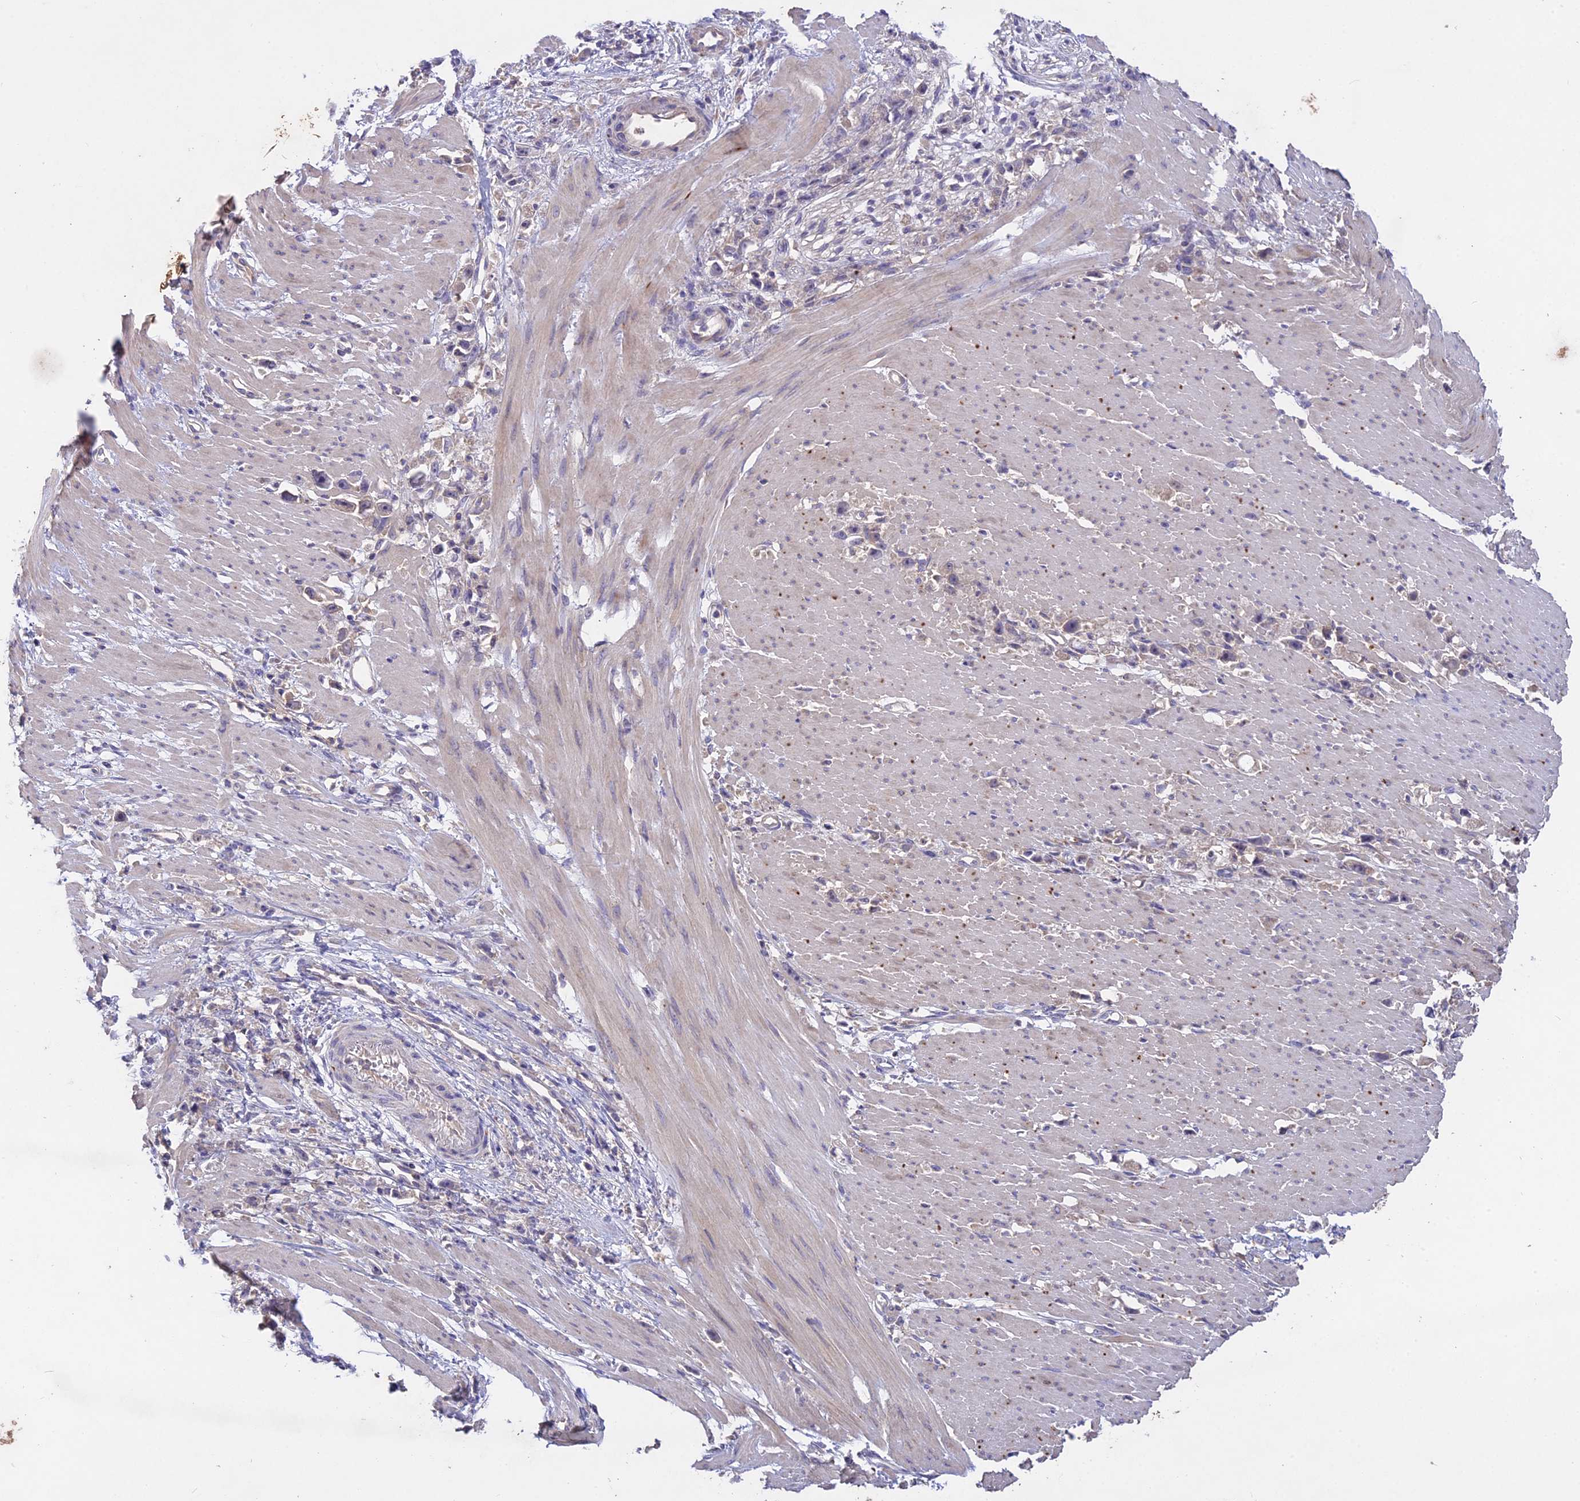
{"staining": {"intensity": "negative", "quantity": "none", "location": "none"}, "tissue": "stomach cancer", "cell_type": "Tumor cells", "image_type": "cancer", "snomed": [{"axis": "morphology", "description": "Adenocarcinoma, NOS"}, {"axis": "topography", "description": "Stomach"}], "caption": "Immunohistochemistry of stomach cancer reveals no staining in tumor cells.", "gene": "SLC26A4", "patient": {"sex": "female", "age": 59}}